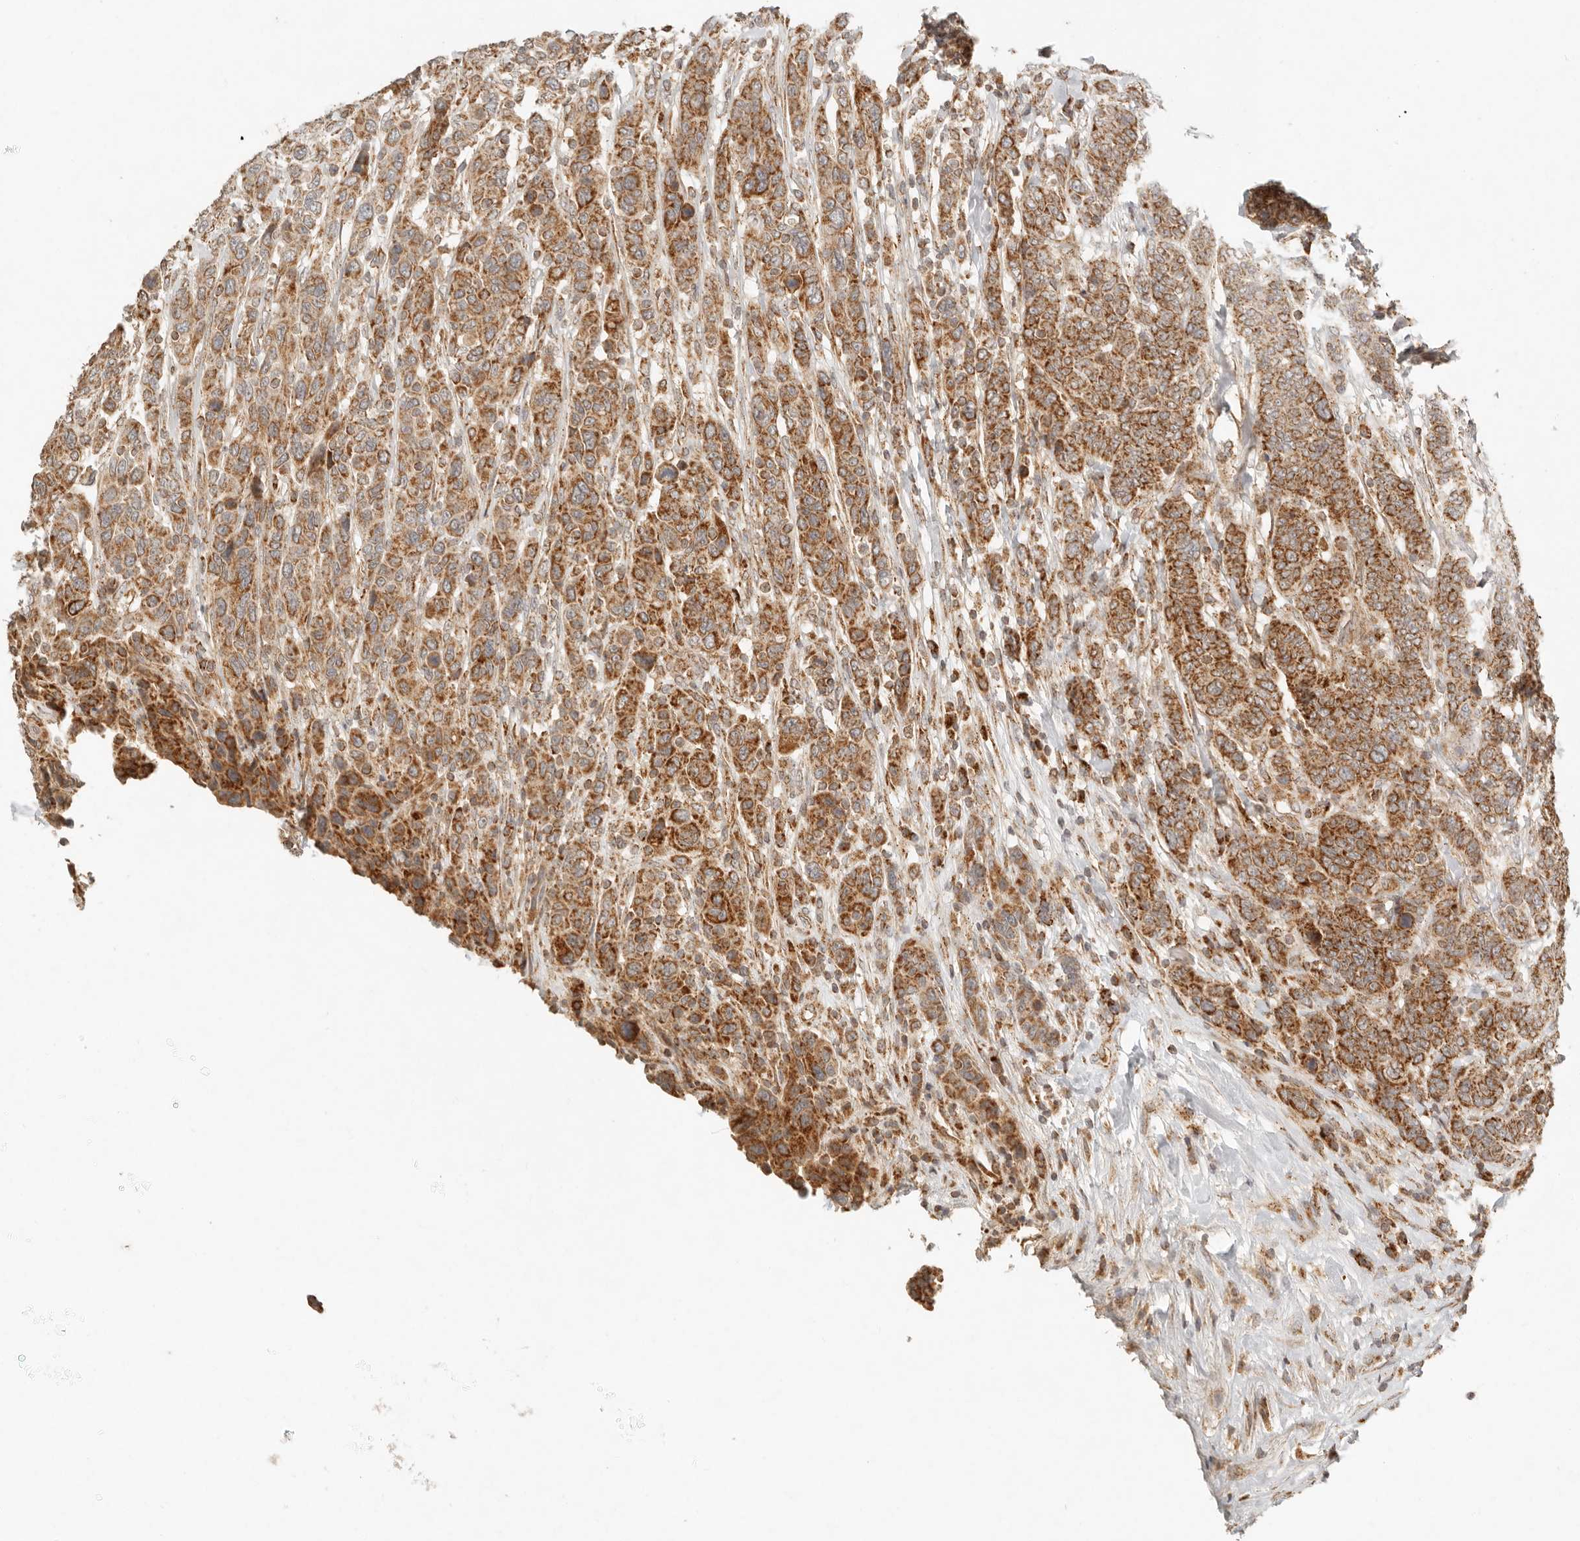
{"staining": {"intensity": "moderate", "quantity": ">75%", "location": "cytoplasmic/membranous"}, "tissue": "breast cancer", "cell_type": "Tumor cells", "image_type": "cancer", "snomed": [{"axis": "morphology", "description": "Duct carcinoma"}, {"axis": "topography", "description": "Breast"}], "caption": "Immunohistochemical staining of breast intraductal carcinoma exhibits moderate cytoplasmic/membranous protein staining in approximately >75% of tumor cells.", "gene": "MRPL55", "patient": {"sex": "female", "age": 37}}